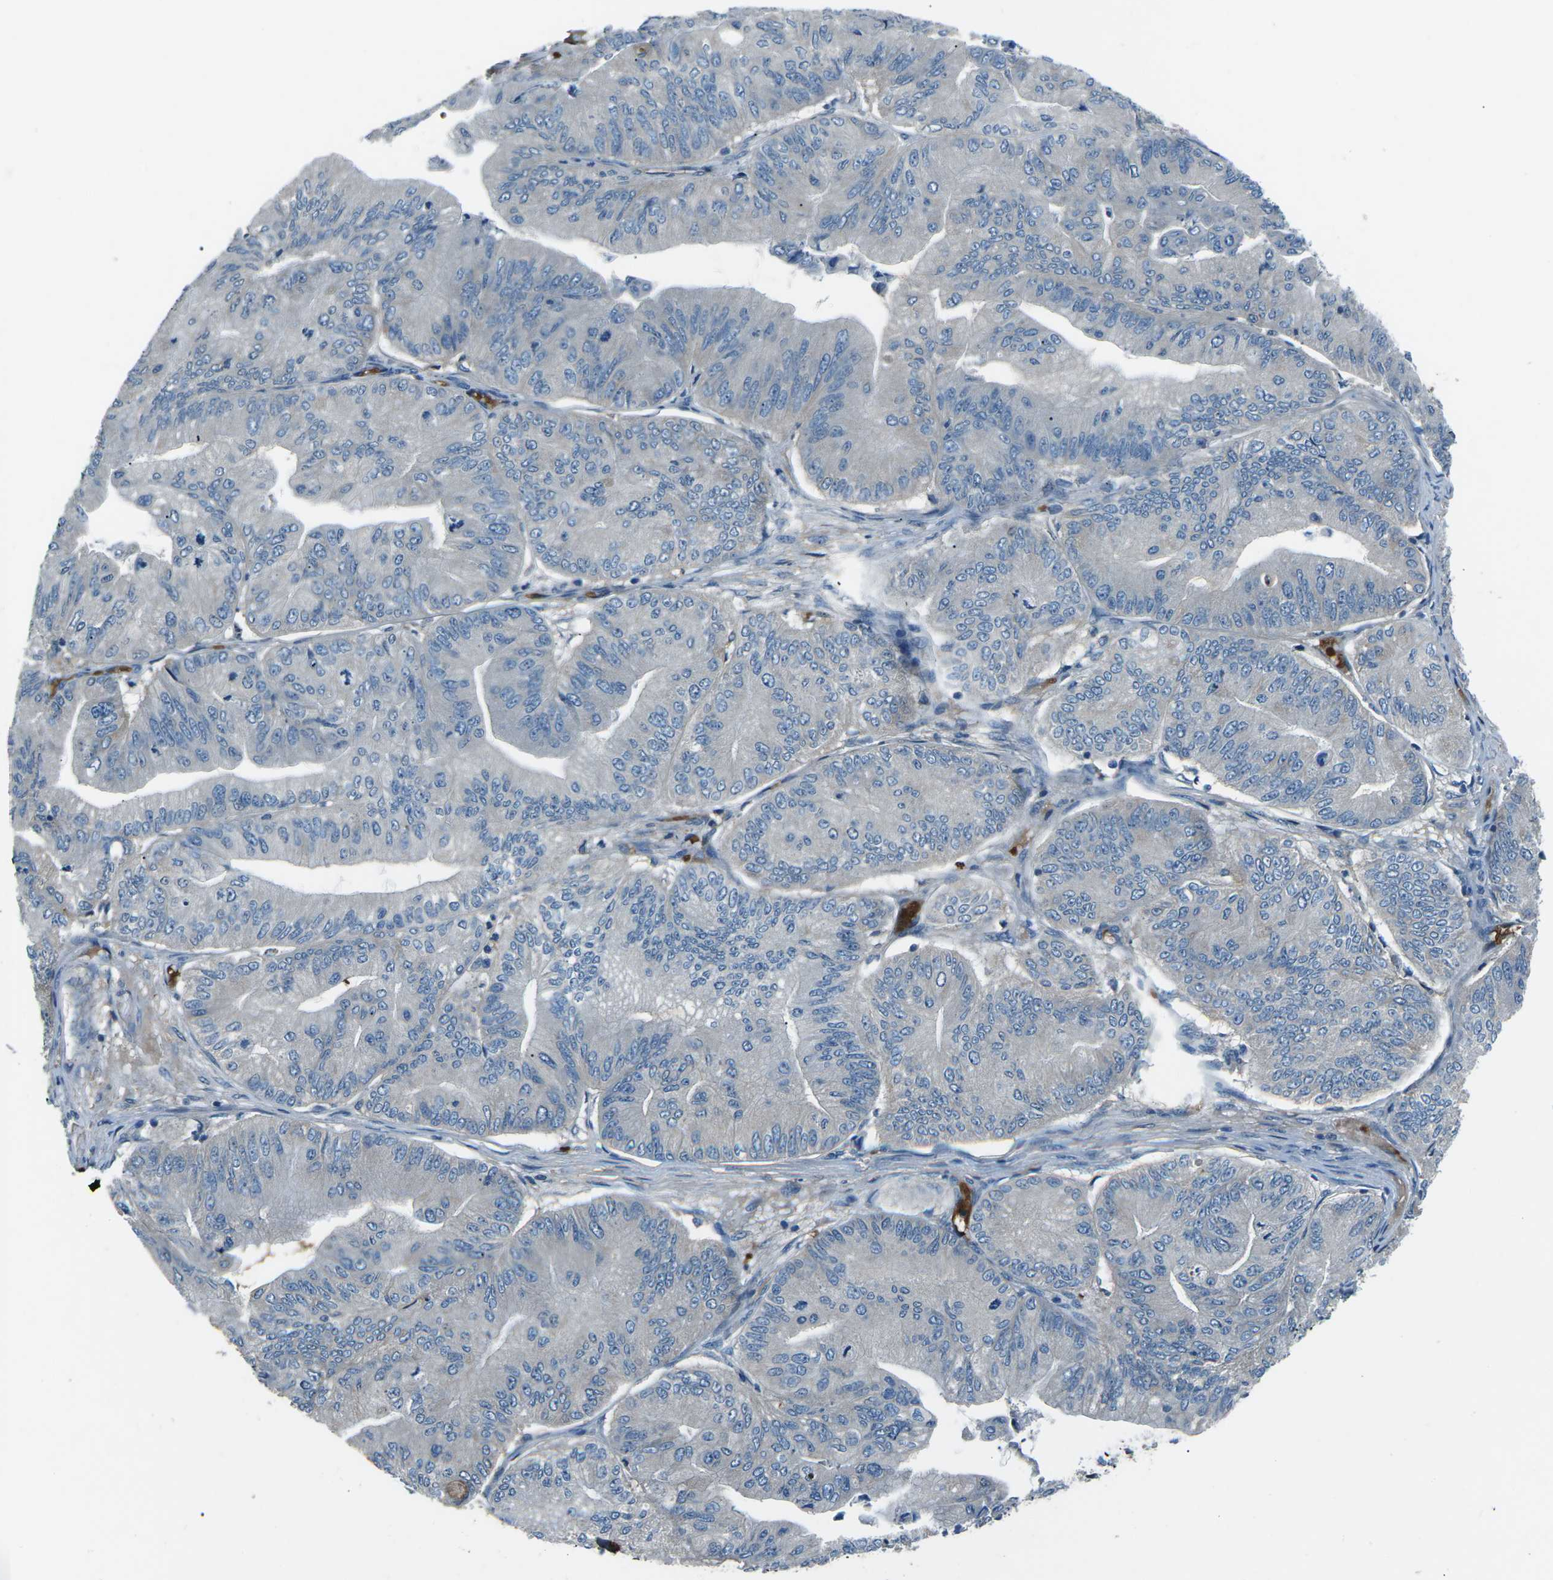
{"staining": {"intensity": "negative", "quantity": "none", "location": "none"}, "tissue": "ovarian cancer", "cell_type": "Tumor cells", "image_type": "cancer", "snomed": [{"axis": "morphology", "description": "Cystadenocarcinoma, mucinous, NOS"}, {"axis": "topography", "description": "Ovary"}], "caption": "DAB immunohistochemical staining of human ovarian cancer (mucinous cystadenocarcinoma) demonstrates no significant staining in tumor cells.", "gene": "AFAP1", "patient": {"sex": "female", "age": 61}}